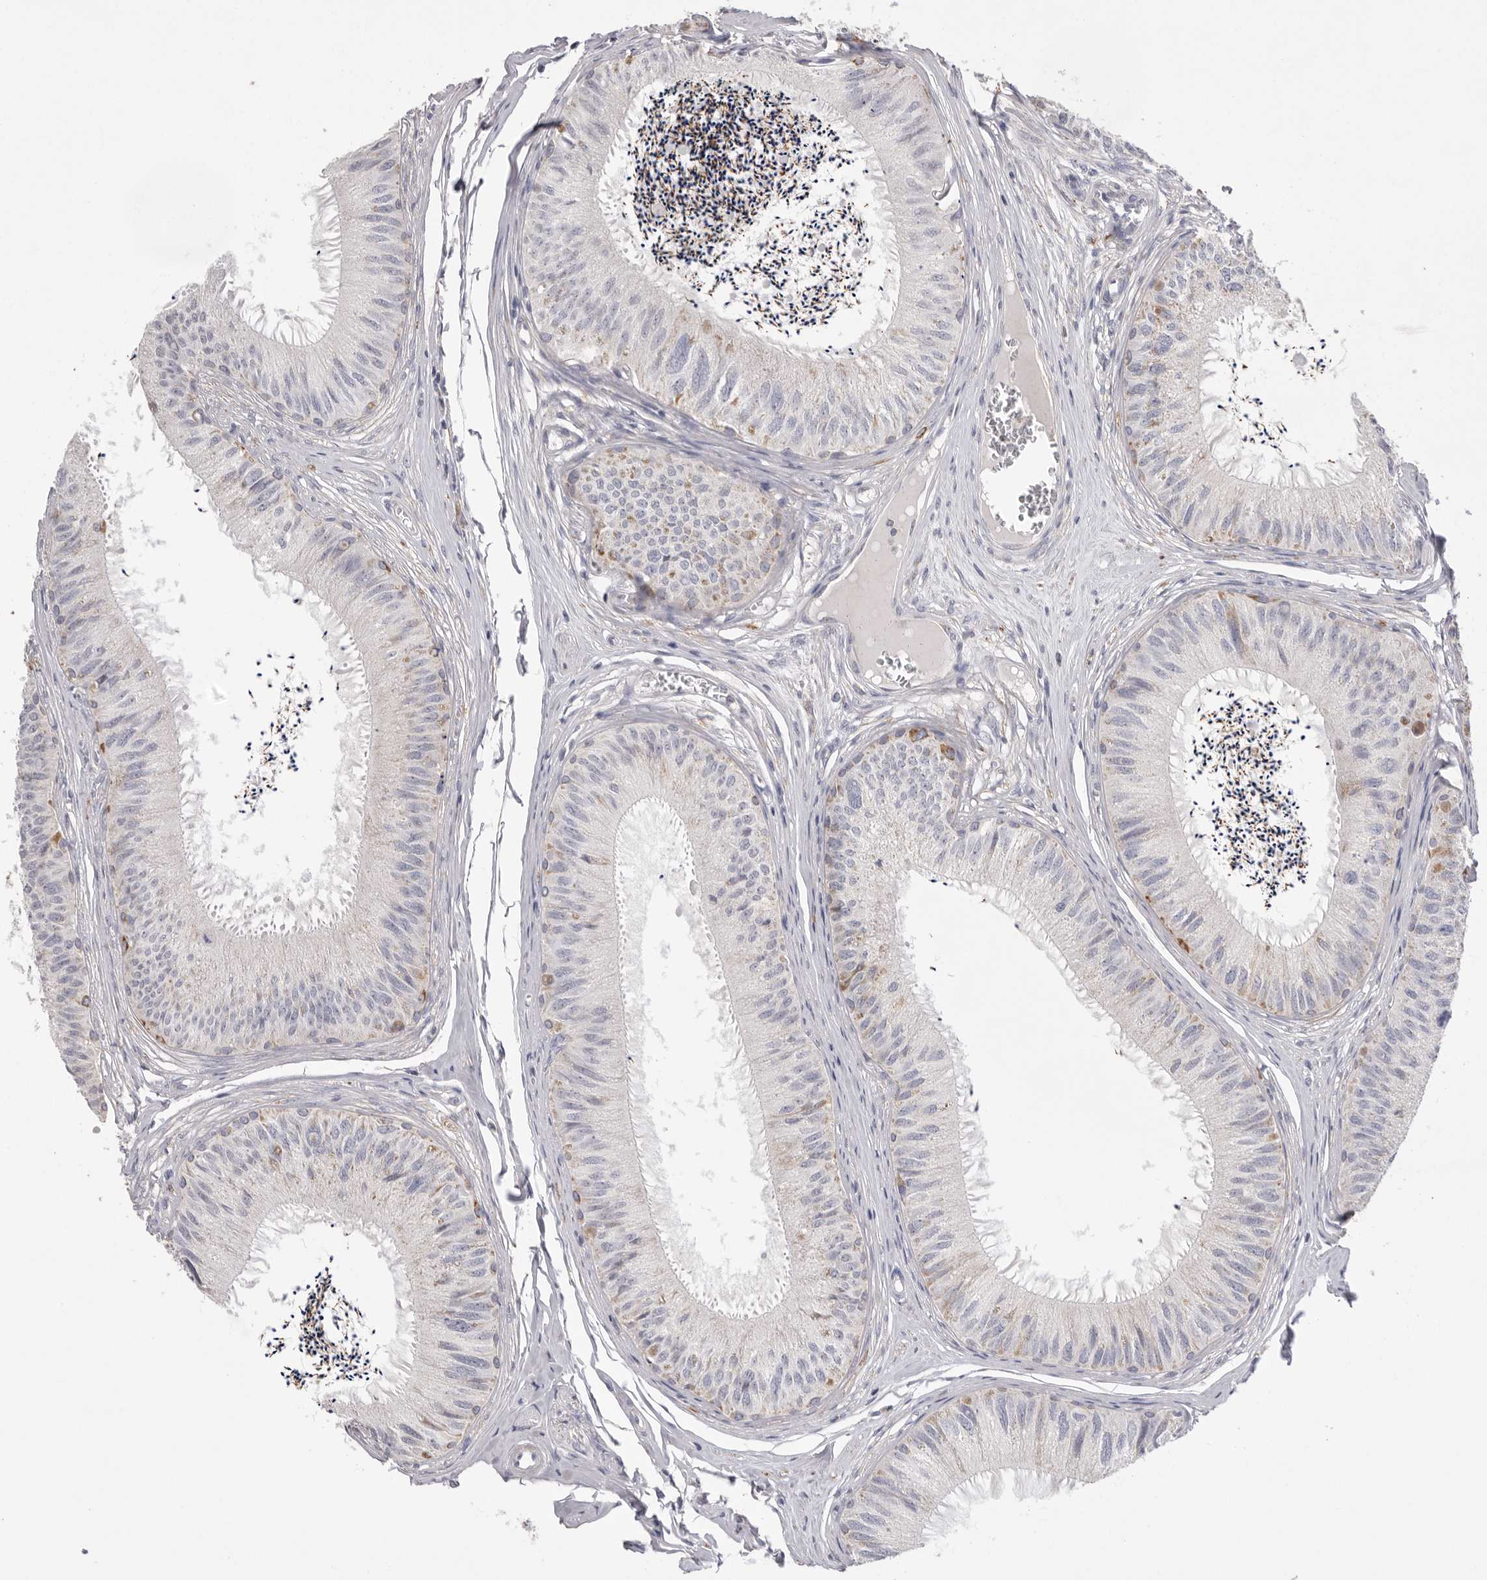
{"staining": {"intensity": "moderate", "quantity": "25%-75%", "location": "cytoplasmic/membranous"}, "tissue": "epididymis", "cell_type": "Glandular cells", "image_type": "normal", "snomed": [{"axis": "morphology", "description": "Normal tissue, NOS"}, {"axis": "topography", "description": "Epididymis"}], "caption": "This histopathology image reveals IHC staining of normal human epididymis, with medium moderate cytoplasmic/membranous positivity in approximately 25%-75% of glandular cells.", "gene": "VDAC3", "patient": {"sex": "male", "age": 79}}